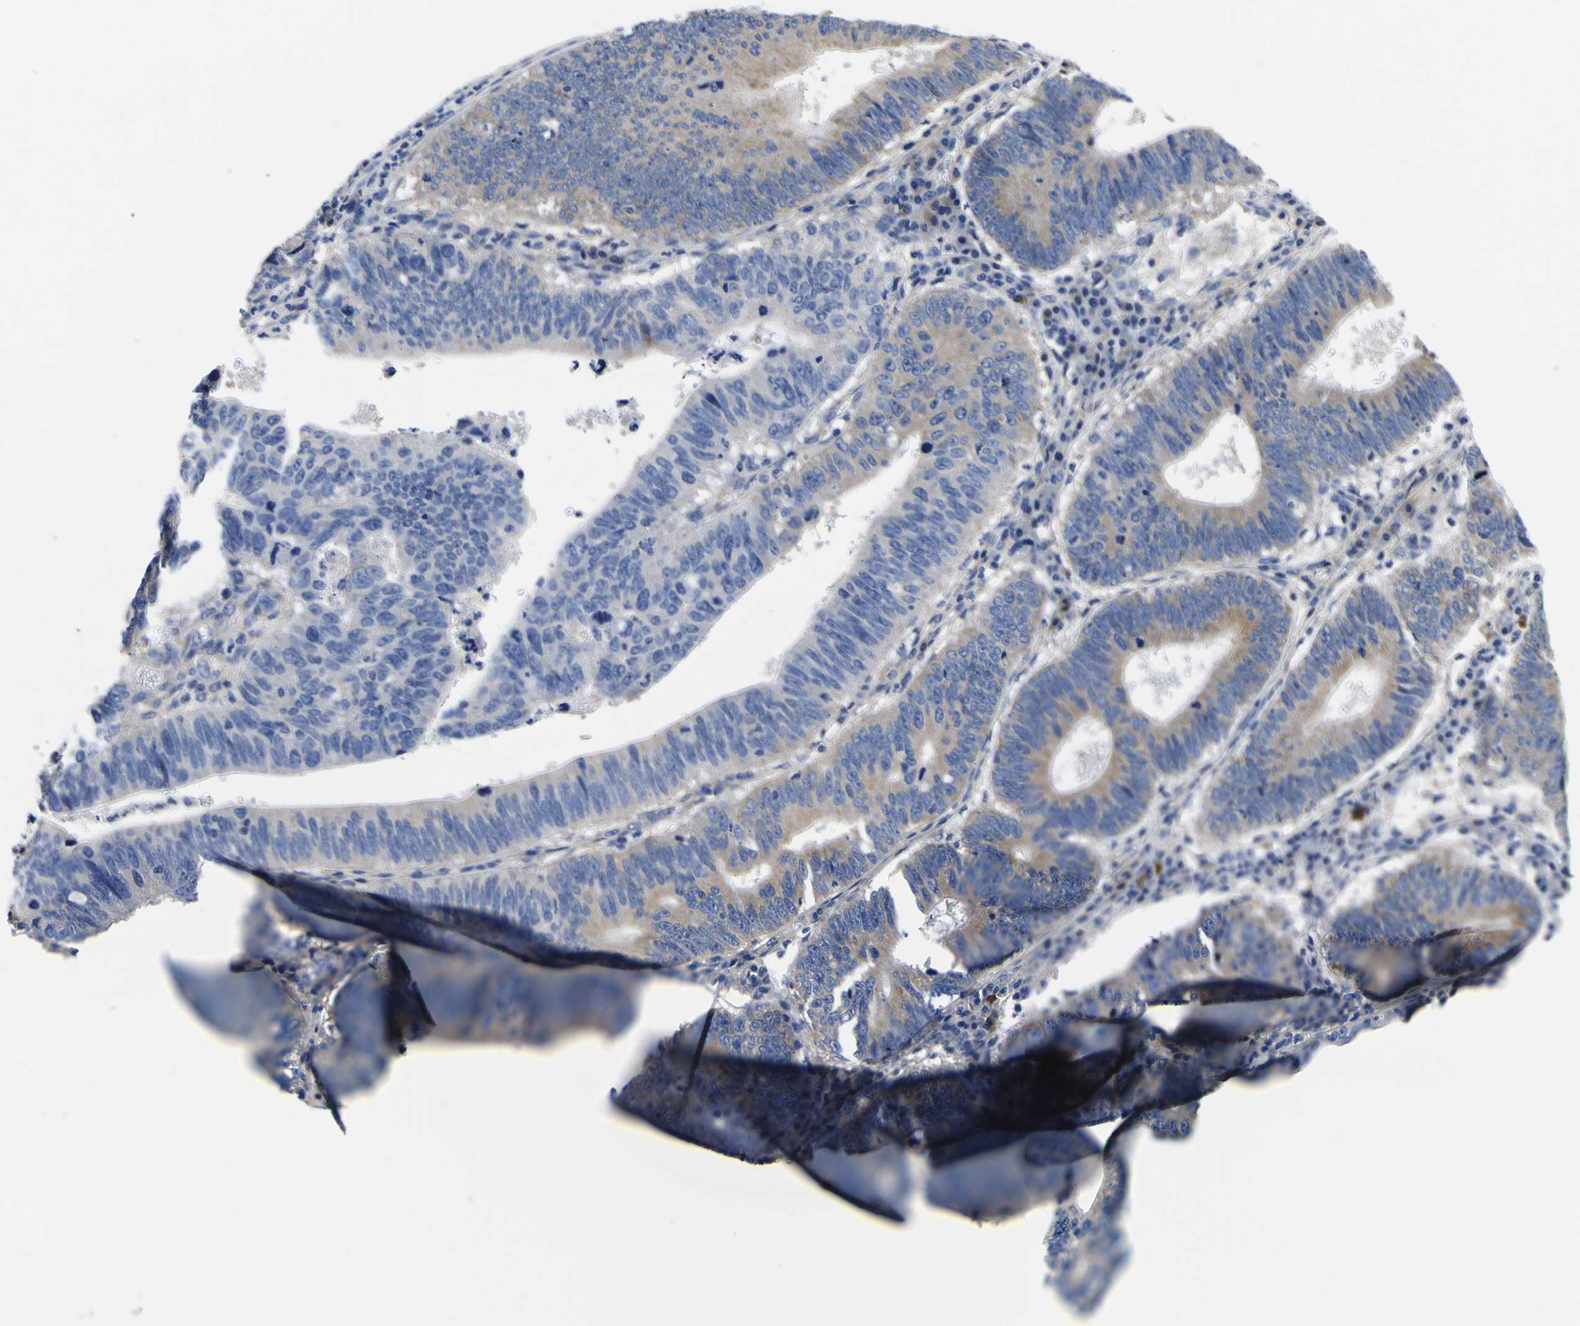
{"staining": {"intensity": "weak", "quantity": "<25%", "location": "cytoplasmic/membranous"}, "tissue": "stomach cancer", "cell_type": "Tumor cells", "image_type": "cancer", "snomed": [{"axis": "morphology", "description": "Adenocarcinoma, NOS"}, {"axis": "topography", "description": "Stomach"}], "caption": "Immunohistochemistry image of human stomach adenocarcinoma stained for a protein (brown), which reveals no positivity in tumor cells.", "gene": "VASN", "patient": {"sex": "male", "age": 59}}